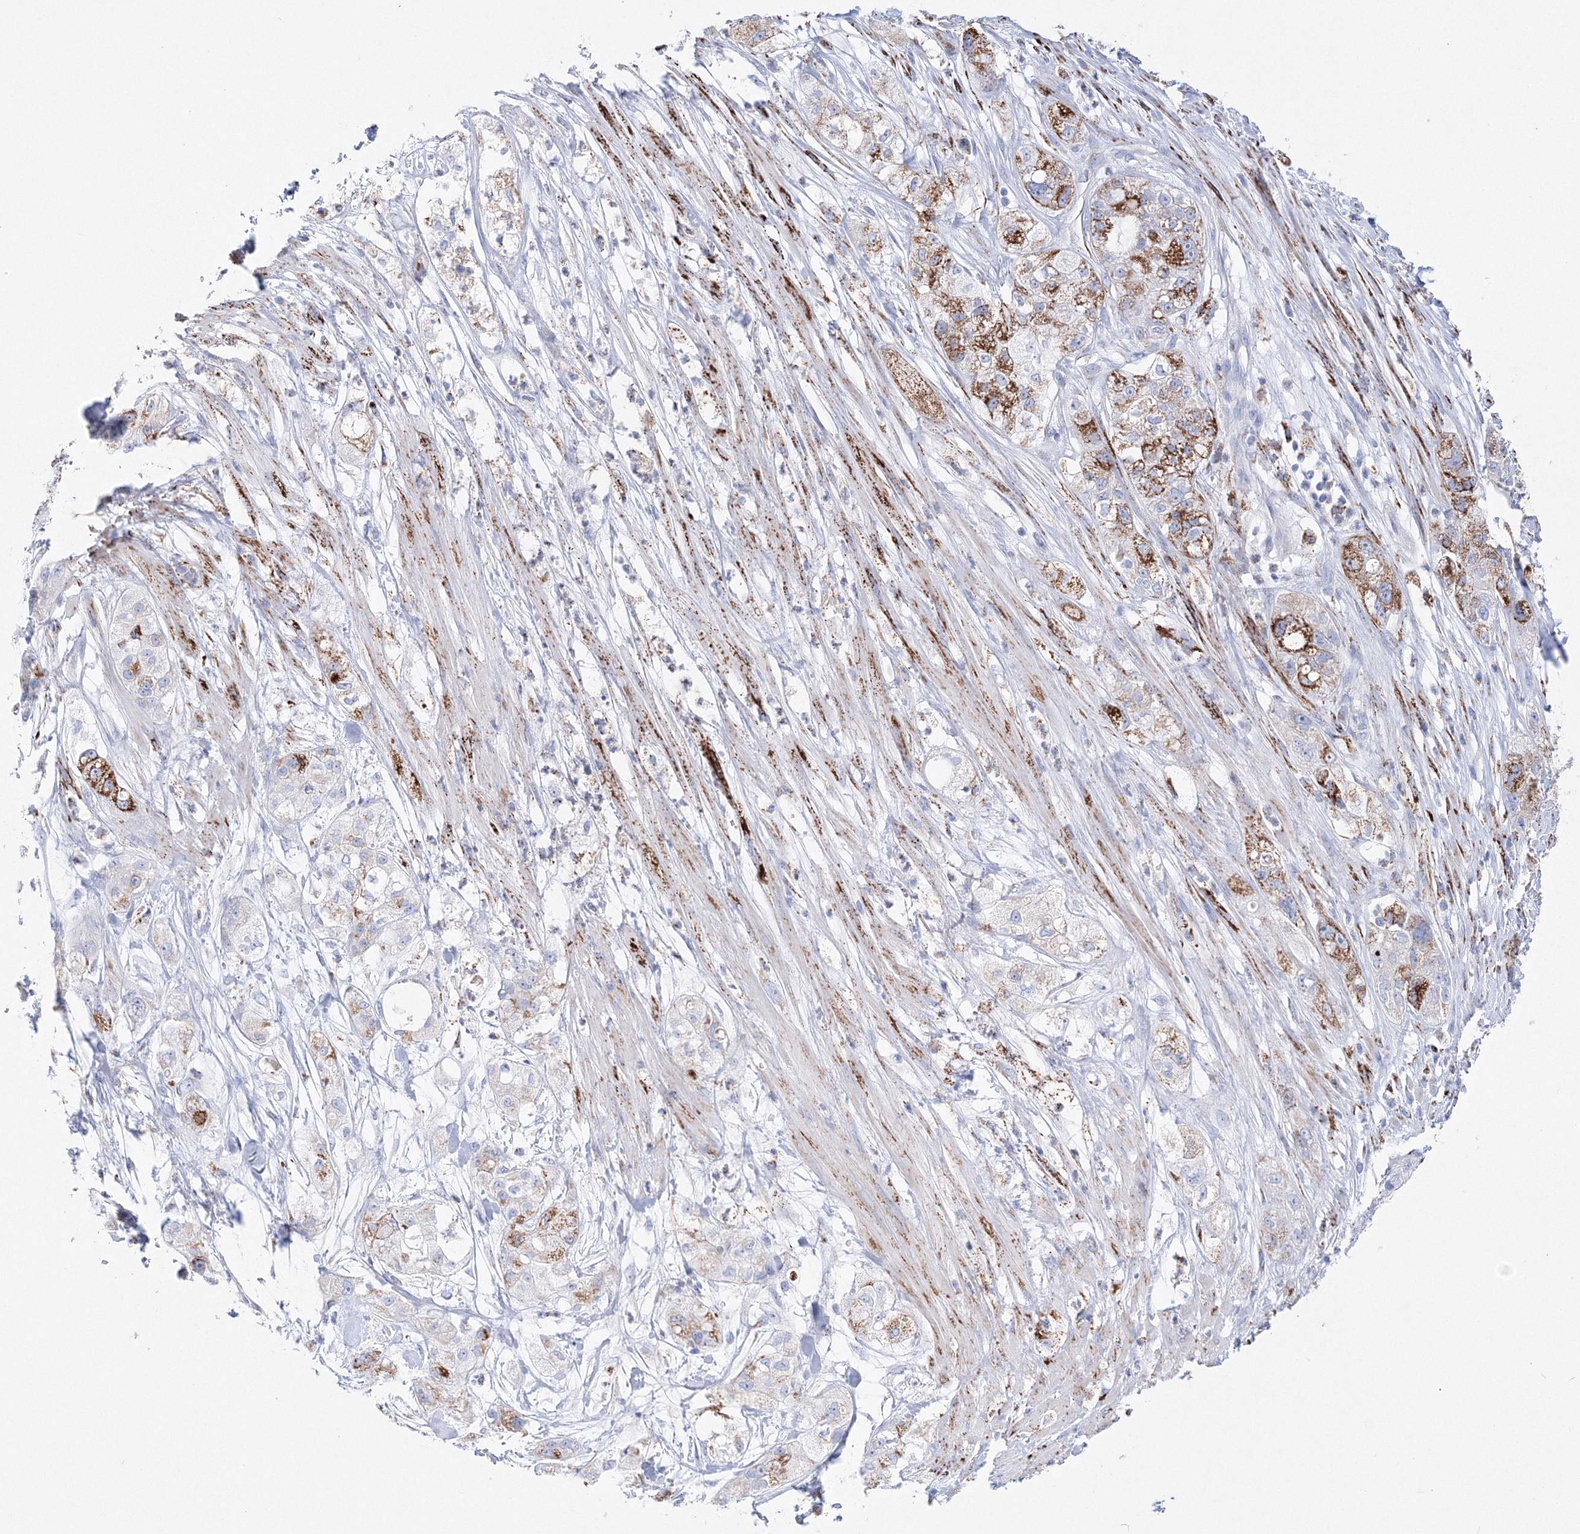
{"staining": {"intensity": "strong", "quantity": "<25%", "location": "cytoplasmic/membranous"}, "tissue": "pancreatic cancer", "cell_type": "Tumor cells", "image_type": "cancer", "snomed": [{"axis": "morphology", "description": "Adenocarcinoma, NOS"}, {"axis": "topography", "description": "Pancreas"}], "caption": "This histopathology image demonstrates pancreatic cancer (adenocarcinoma) stained with immunohistochemistry to label a protein in brown. The cytoplasmic/membranous of tumor cells show strong positivity for the protein. Nuclei are counter-stained blue.", "gene": "MERTK", "patient": {"sex": "female", "age": 78}}